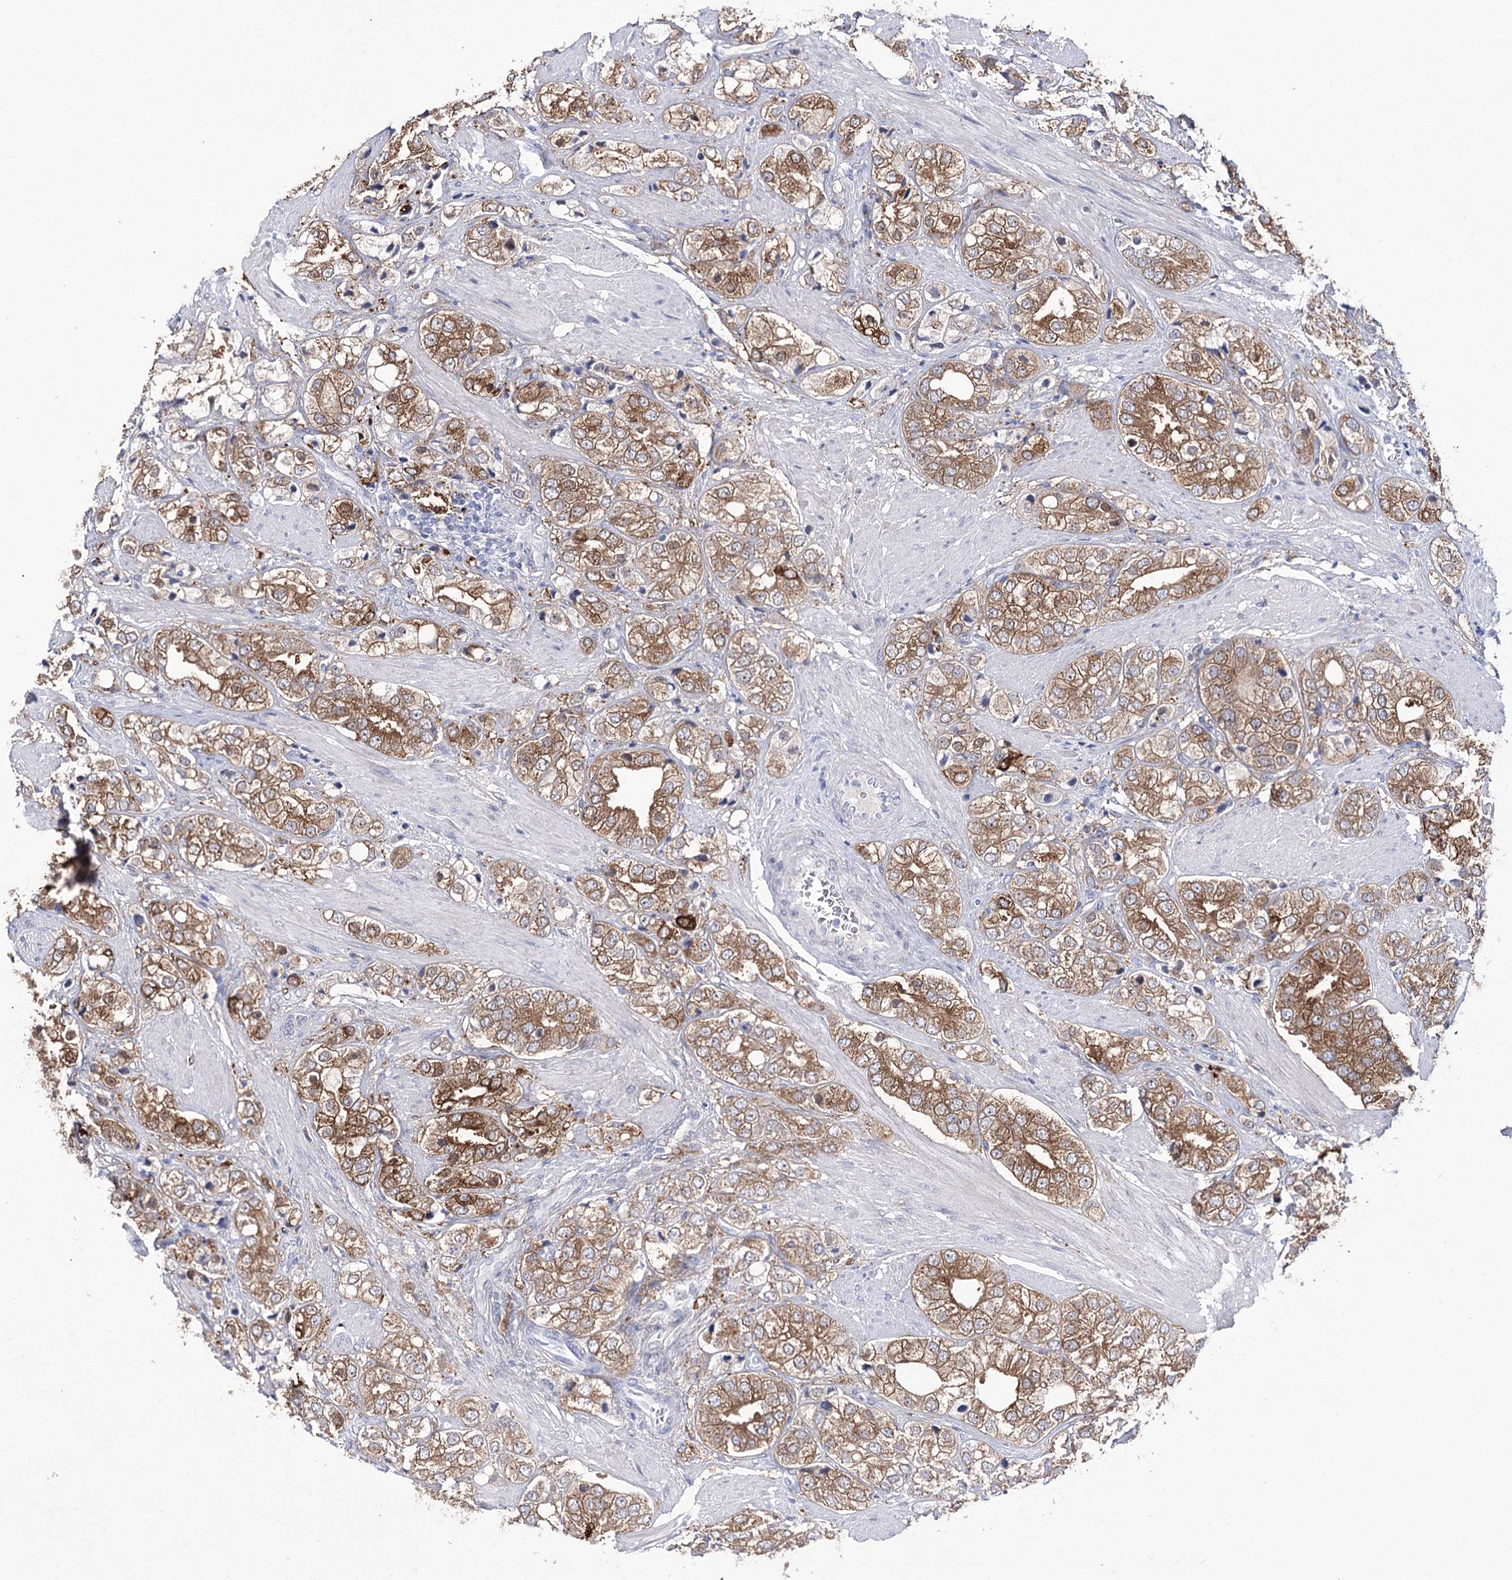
{"staining": {"intensity": "moderate", "quantity": ">75%", "location": "cytoplasmic/membranous"}, "tissue": "prostate cancer", "cell_type": "Tumor cells", "image_type": "cancer", "snomed": [{"axis": "morphology", "description": "Adenocarcinoma, High grade"}, {"axis": "topography", "description": "Prostate"}], "caption": "IHC image of prostate cancer stained for a protein (brown), which reveals medium levels of moderate cytoplasmic/membranous staining in approximately >75% of tumor cells.", "gene": "UGDH", "patient": {"sex": "male", "age": 50}}